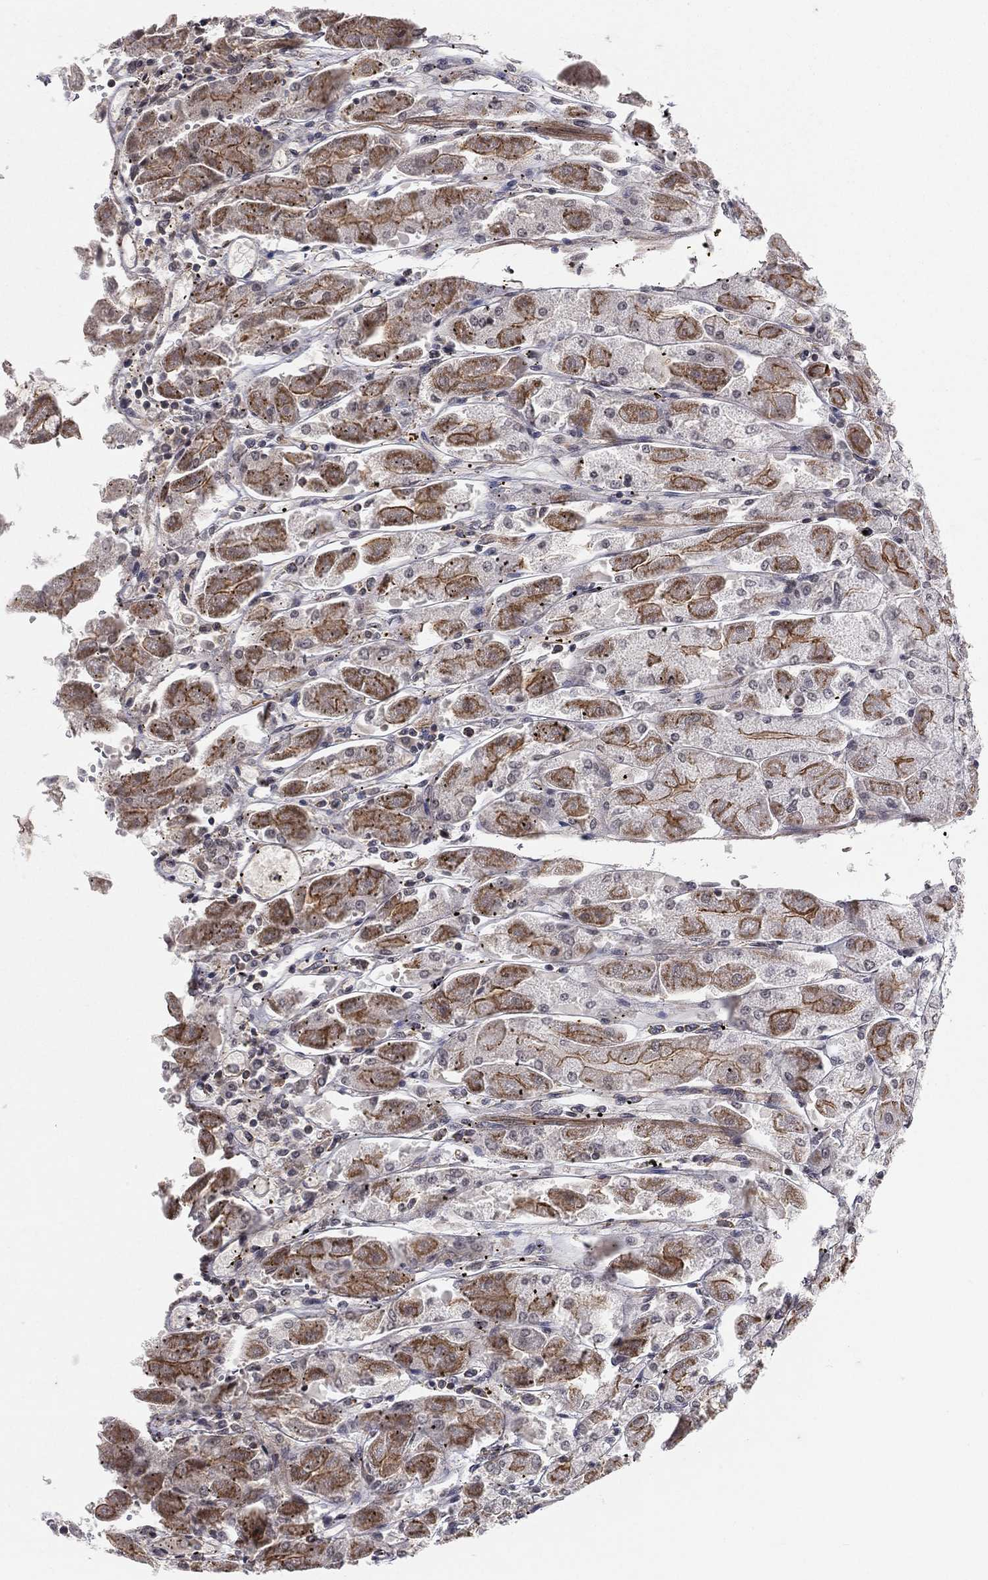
{"staining": {"intensity": "moderate", "quantity": "25%-75%", "location": "cytoplasmic/membranous"}, "tissue": "stomach", "cell_type": "Glandular cells", "image_type": "normal", "snomed": [{"axis": "morphology", "description": "Normal tissue, NOS"}, {"axis": "topography", "description": "Stomach"}], "caption": "Brown immunohistochemical staining in normal human stomach displays moderate cytoplasmic/membranous expression in about 25%-75% of glandular cells. (DAB IHC, brown staining for protein, blue staining for nuclei).", "gene": "MORC2", "patient": {"sex": "male", "age": 70}}